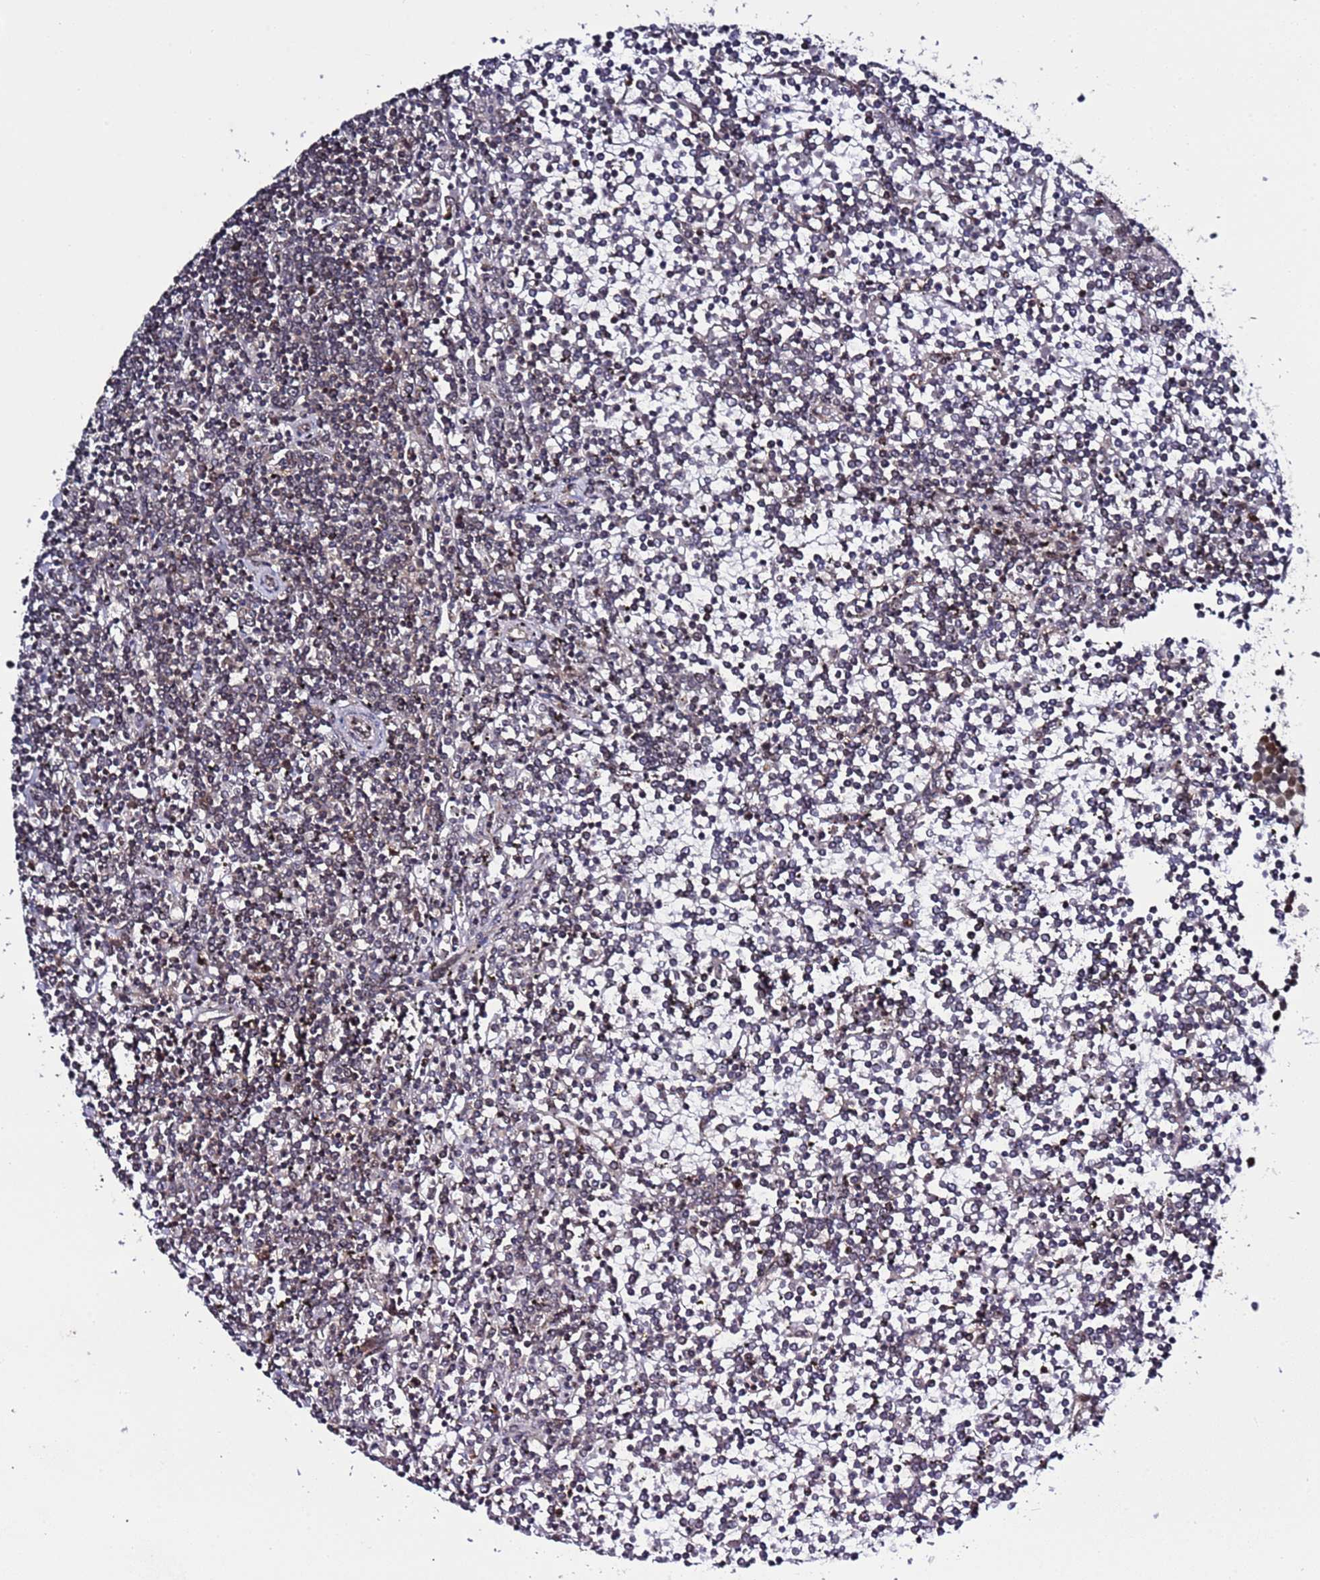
{"staining": {"intensity": "weak", "quantity": "25%-75%", "location": "cytoplasmic/membranous"}, "tissue": "lymphoma", "cell_type": "Tumor cells", "image_type": "cancer", "snomed": [{"axis": "morphology", "description": "Malignant lymphoma, non-Hodgkin's type, Low grade"}, {"axis": "topography", "description": "Spleen"}], "caption": "Weak cytoplasmic/membranous staining is seen in about 25%-75% of tumor cells in lymphoma. The protein of interest is stained brown, and the nuclei are stained in blue (DAB IHC with brightfield microscopy, high magnification).", "gene": "POLR2D", "patient": {"sex": "female", "age": 19}}